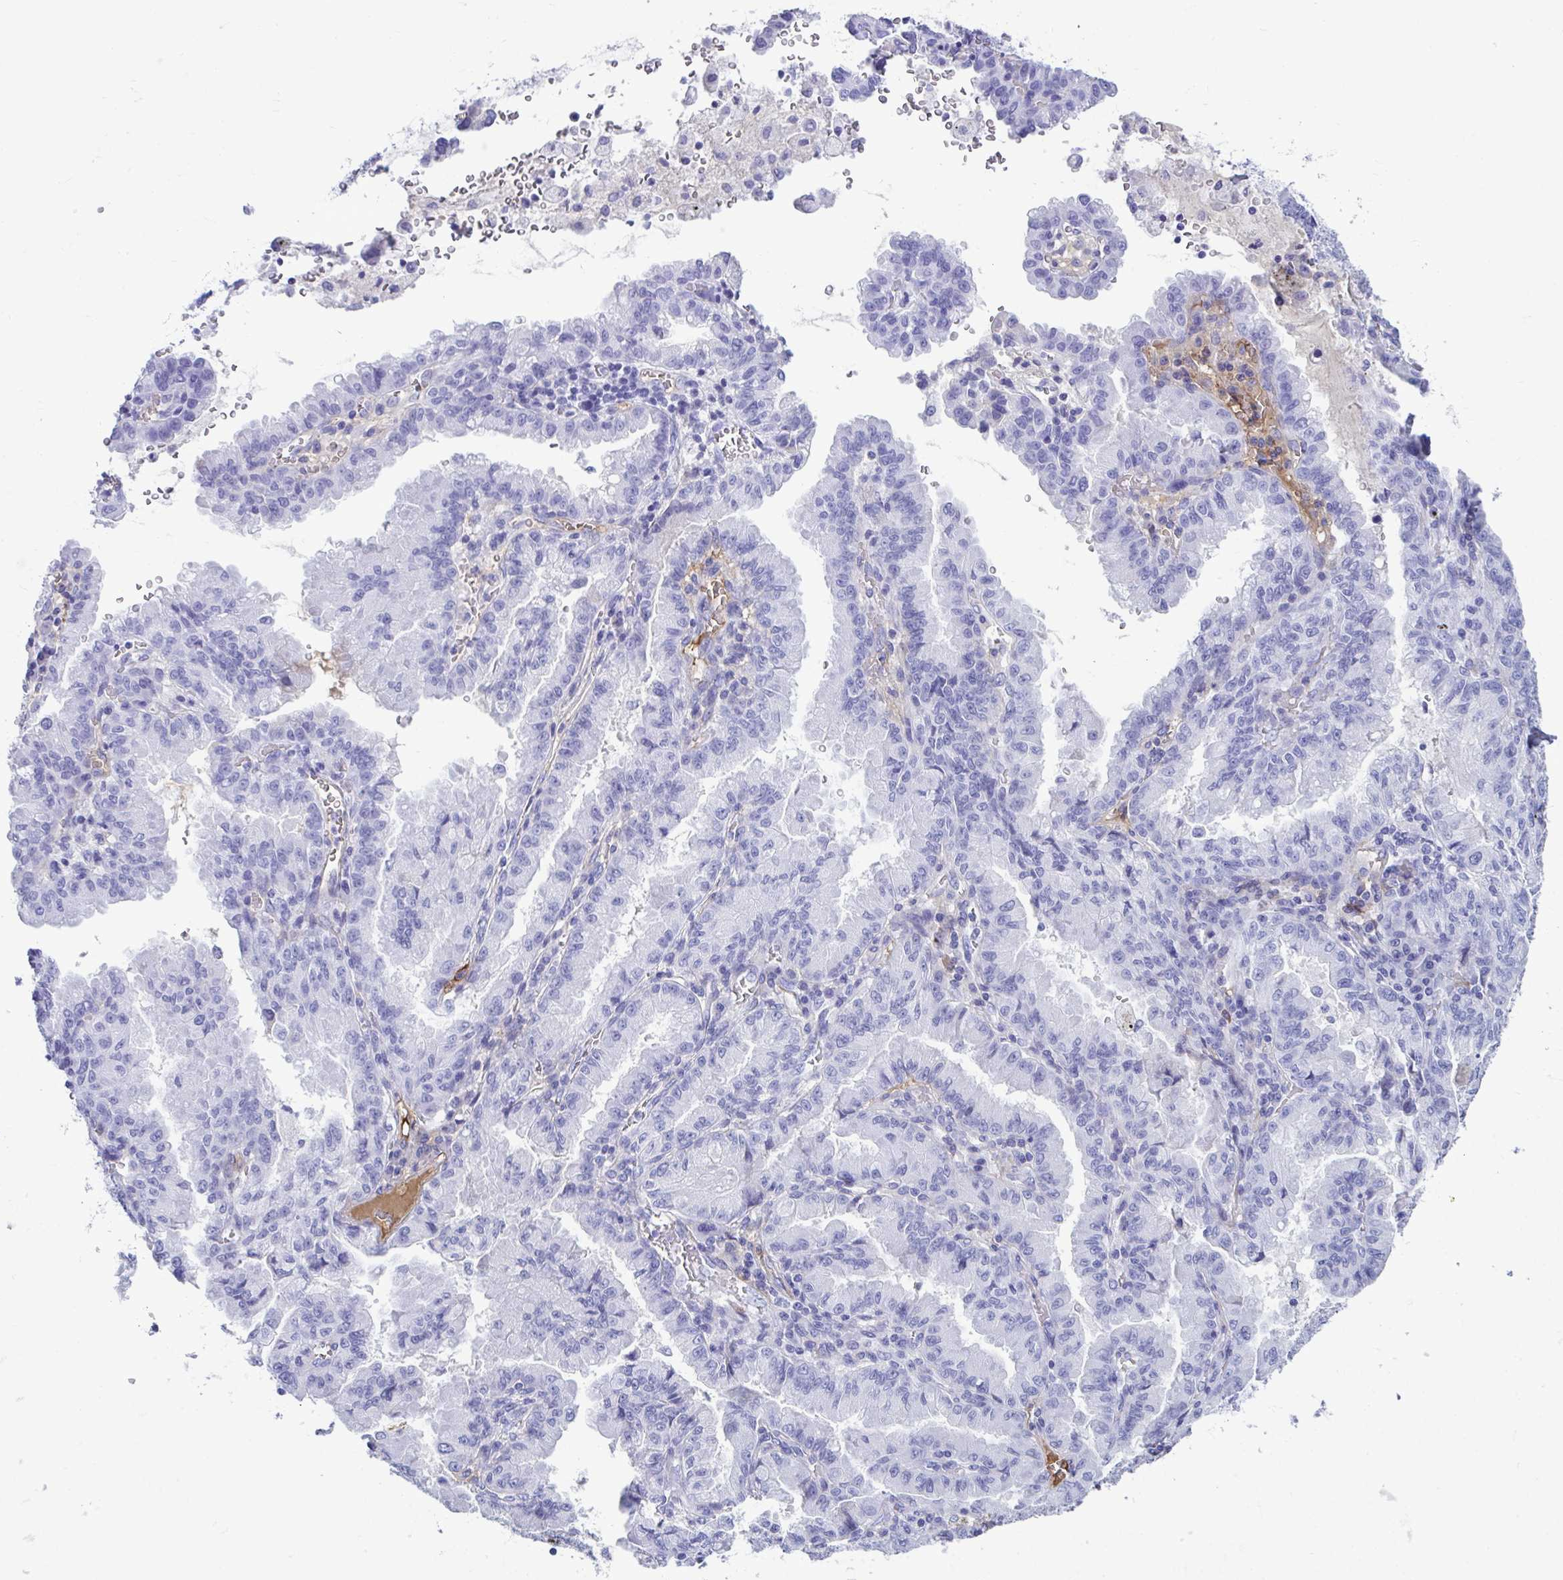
{"staining": {"intensity": "negative", "quantity": "none", "location": "none"}, "tissue": "lung cancer", "cell_type": "Tumor cells", "image_type": "cancer", "snomed": [{"axis": "morphology", "description": "Adenocarcinoma, NOS"}, {"axis": "topography", "description": "Lymph node"}, {"axis": "topography", "description": "Lung"}], "caption": "The immunohistochemistry (IHC) image has no significant expression in tumor cells of lung cancer (adenocarcinoma) tissue. The staining was performed using DAB to visualize the protein expression in brown, while the nuclei were stained in blue with hematoxylin (Magnification: 20x).", "gene": "SMIM9", "patient": {"sex": "male", "age": 66}}